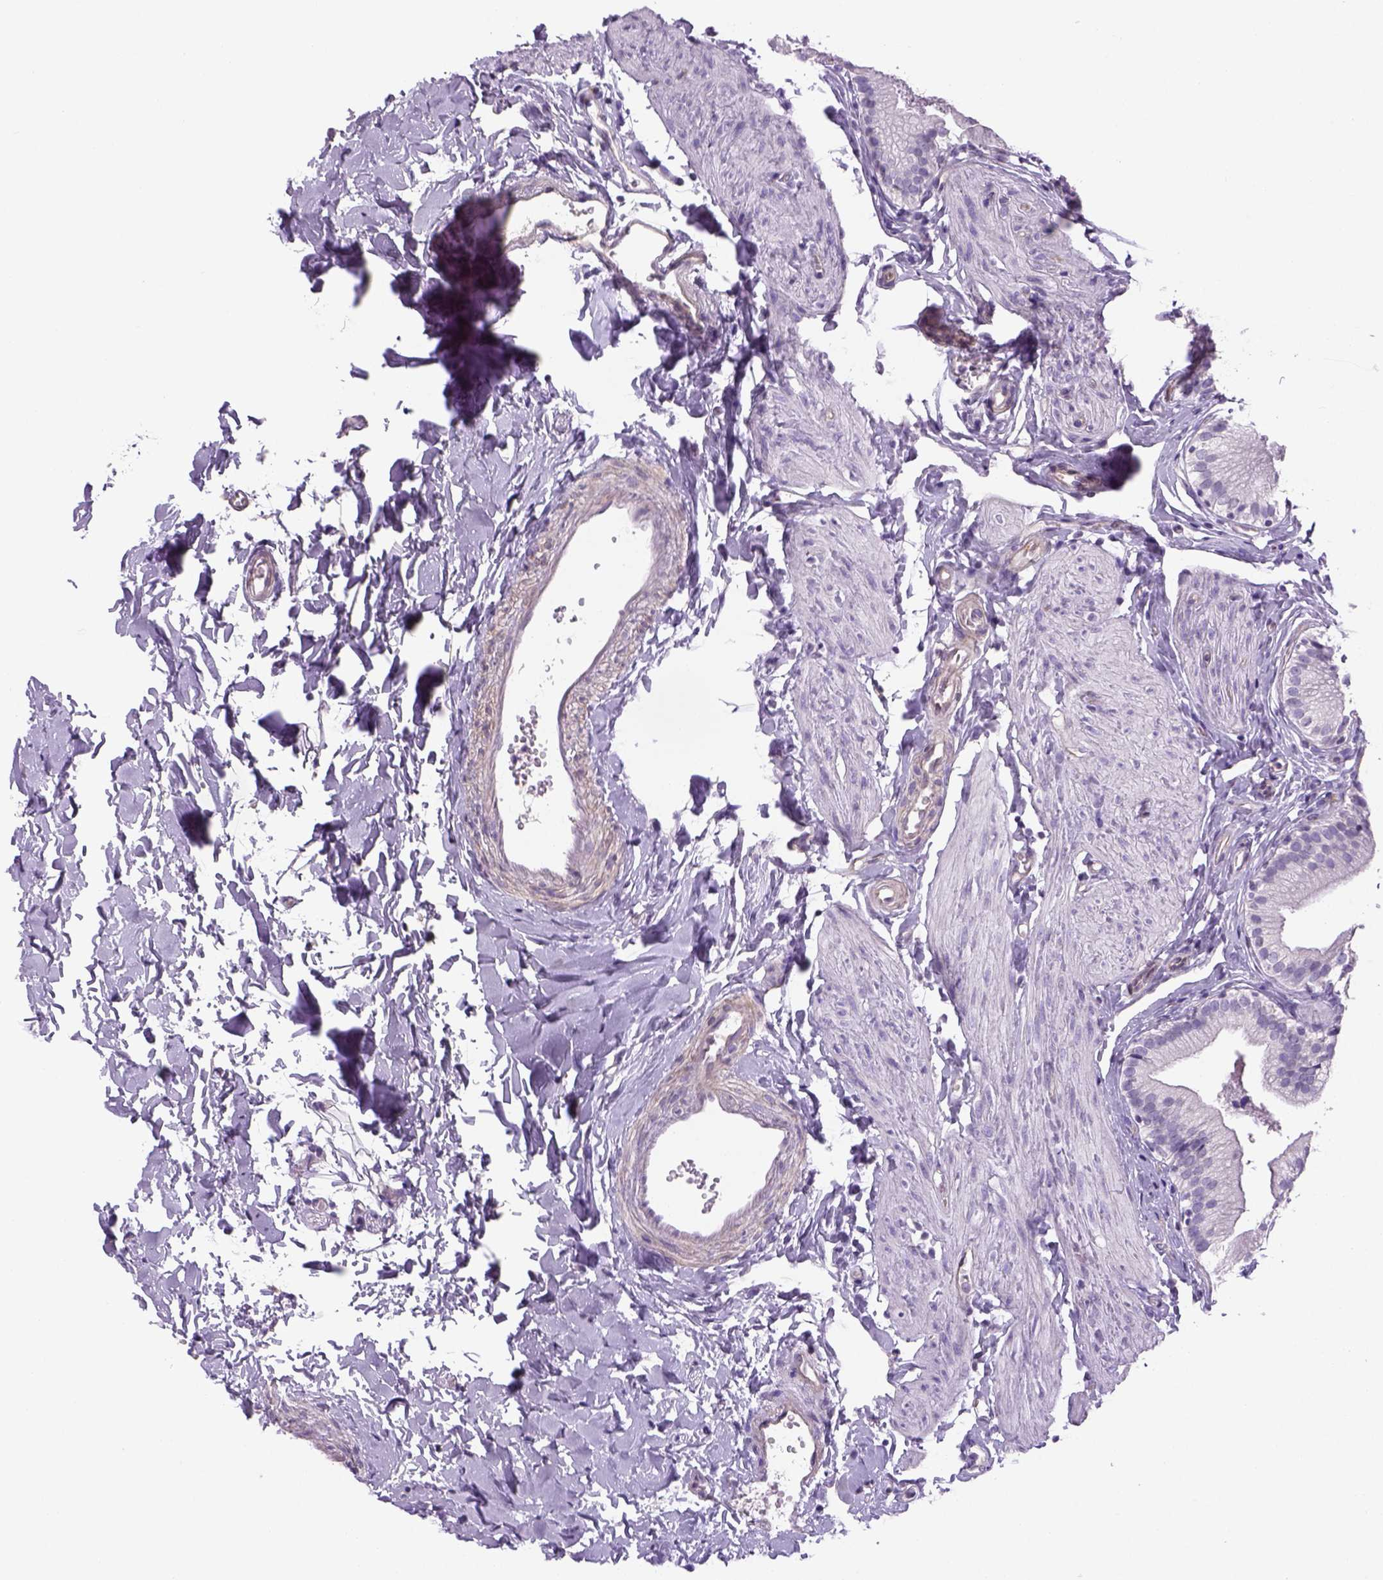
{"staining": {"intensity": "negative", "quantity": "none", "location": "none"}, "tissue": "gallbladder", "cell_type": "Glandular cells", "image_type": "normal", "snomed": [{"axis": "morphology", "description": "Normal tissue, NOS"}, {"axis": "topography", "description": "Gallbladder"}], "caption": "A micrograph of human gallbladder is negative for staining in glandular cells. (Stains: DAB (3,3'-diaminobenzidine) immunohistochemistry with hematoxylin counter stain, Microscopy: brightfield microscopy at high magnification).", "gene": "PRRT1", "patient": {"sex": "female", "age": 47}}